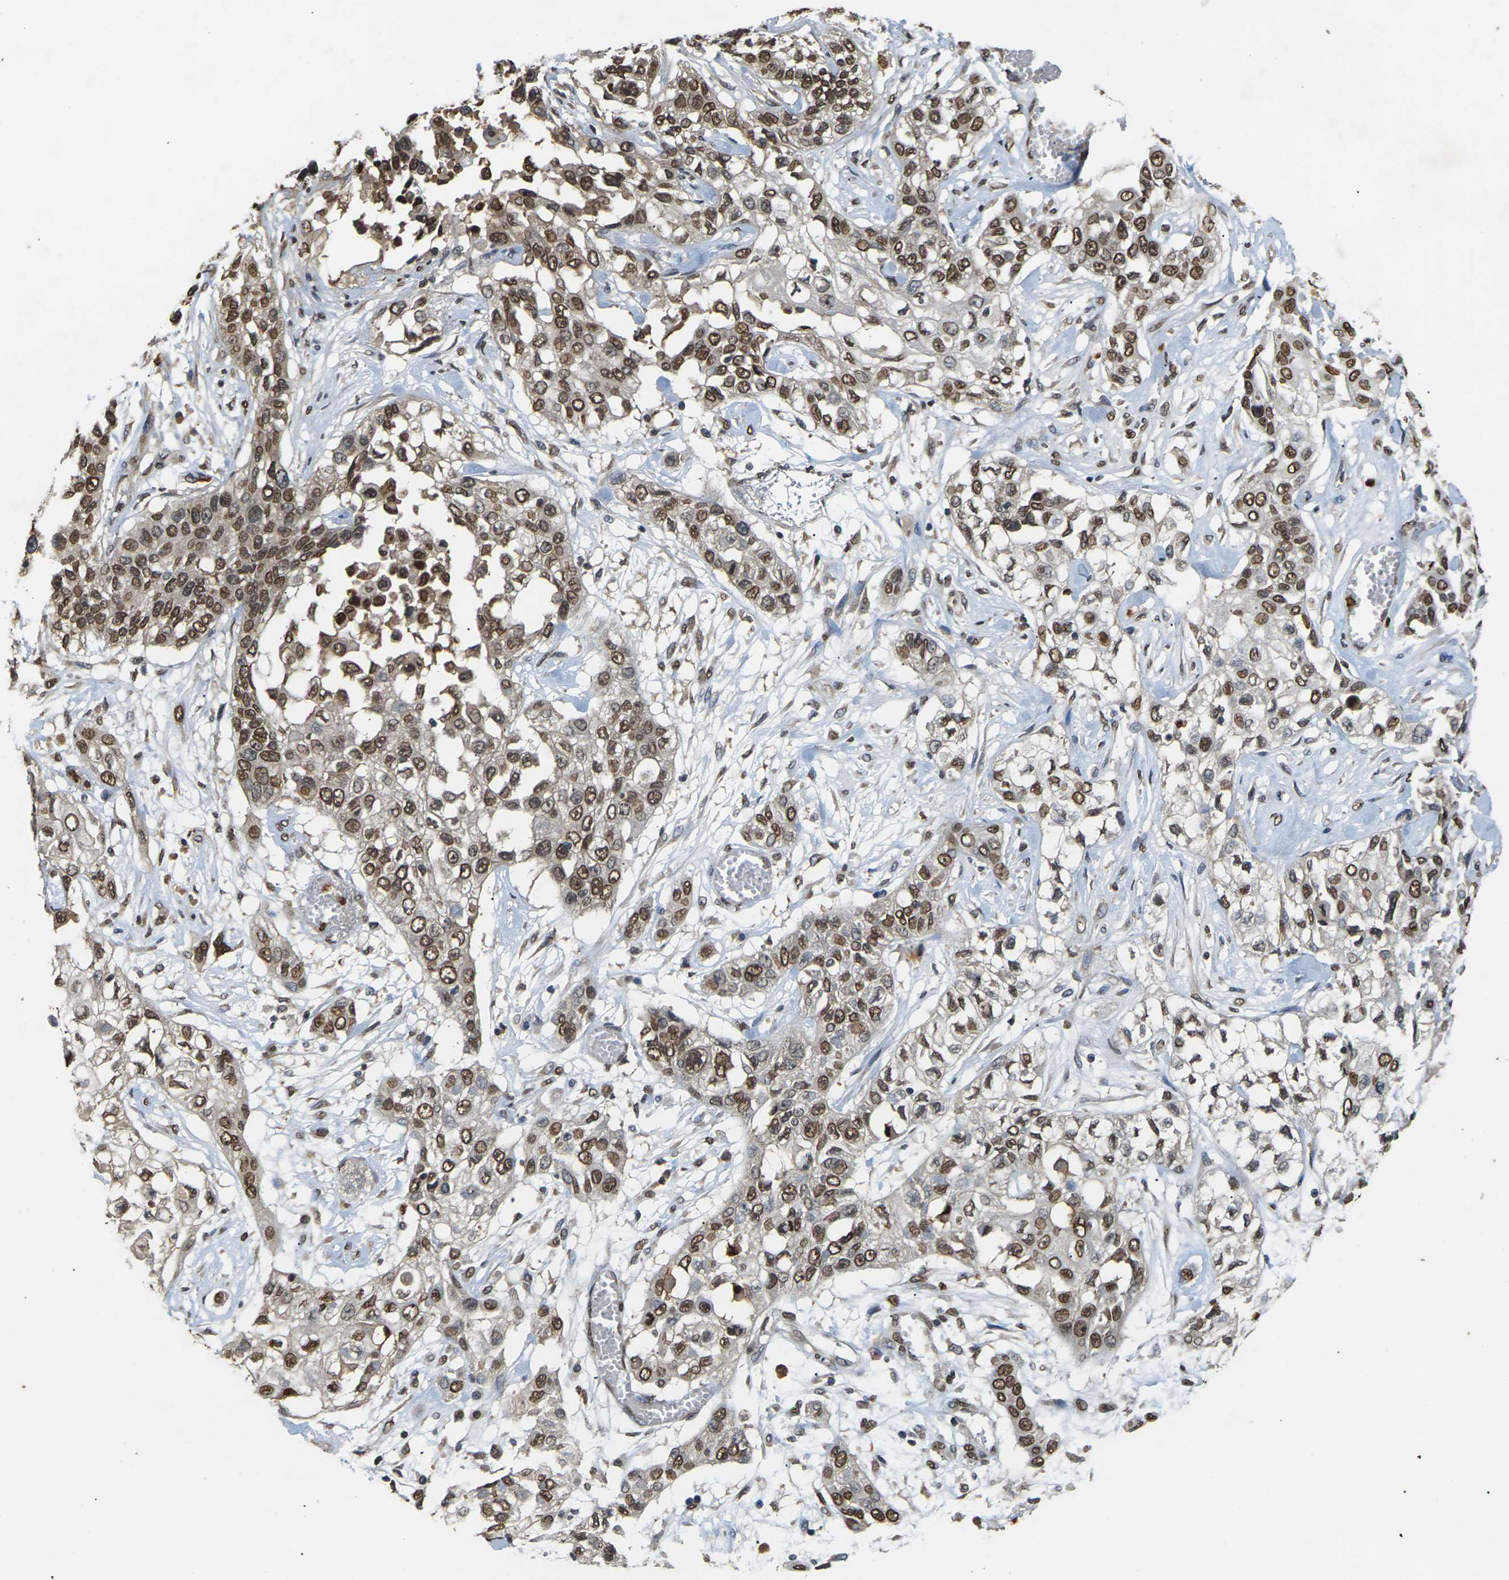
{"staining": {"intensity": "strong", "quantity": ">75%", "location": "nuclear"}, "tissue": "lung cancer", "cell_type": "Tumor cells", "image_type": "cancer", "snomed": [{"axis": "morphology", "description": "Squamous cell carcinoma, NOS"}, {"axis": "topography", "description": "Lung"}], "caption": "The immunohistochemical stain shows strong nuclear staining in tumor cells of lung cancer (squamous cell carcinoma) tissue.", "gene": "EMSY", "patient": {"sex": "male", "age": 71}}